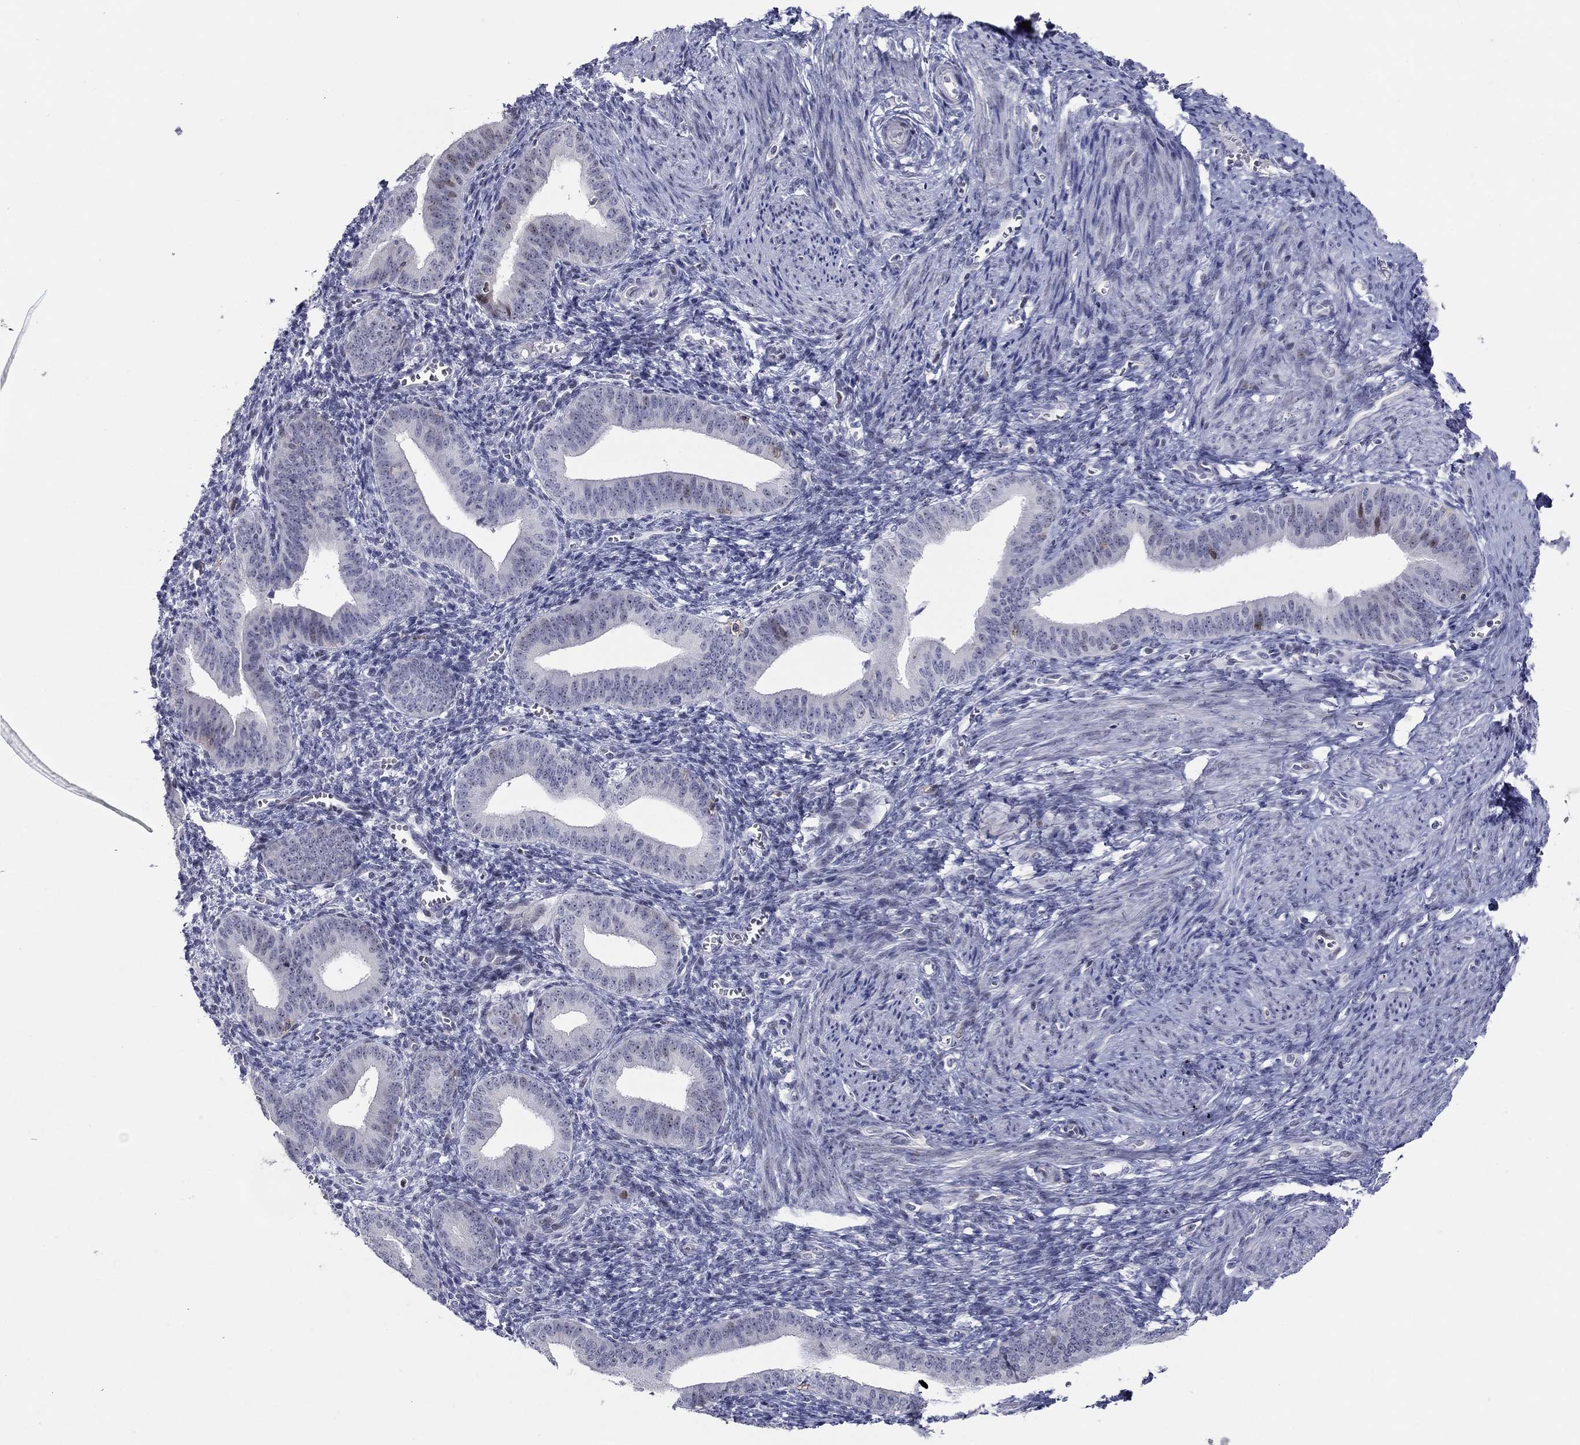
{"staining": {"intensity": "negative", "quantity": "none", "location": "none"}, "tissue": "endometrium", "cell_type": "Cells in endometrial stroma", "image_type": "normal", "snomed": [{"axis": "morphology", "description": "Normal tissue, NOS"}, {"axis": "topography", "description": "Endometrium"}], "caption": "The image exhibits no significant staining in cells in endometrial stroma of endometrium. (Brightfield microscopy of DAB immunohistochemistry at high magnification).", "gene": "ITGAE", "patient": {"sex": "female", "age": 42}}